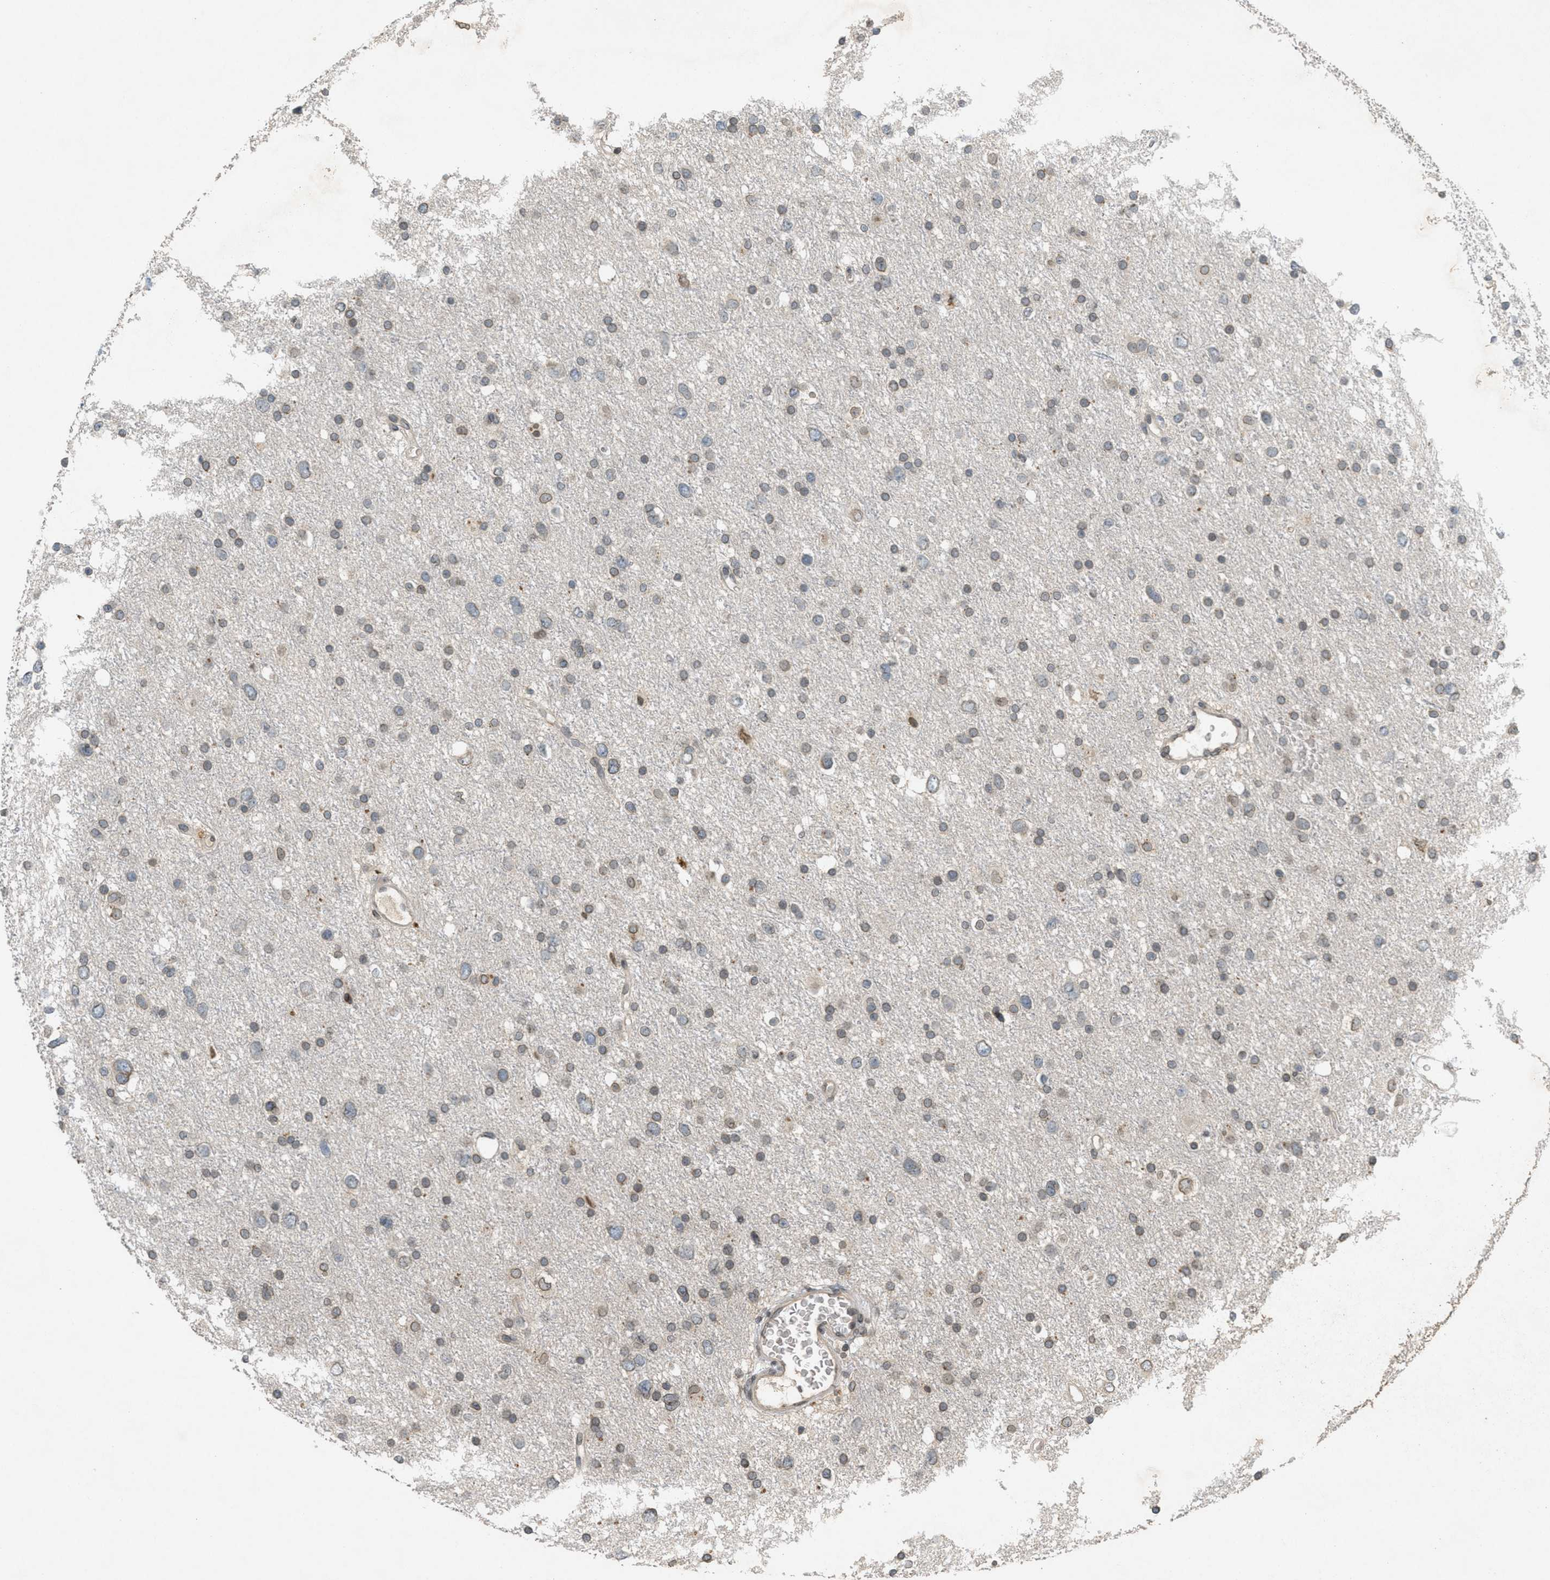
{"staining": {"intensity": "weak", "quantity": ">75%", "location": "cytoplasmic/membranous,nuclear"}, "tissue": "glioma", "cell_type": "Tumor cells", "image_type": "cancer", "snomed": [{"axis": "morphology", "description": "Glioma, malignant, Low grade"}, {"axis": "topography", "description": "Brain"}], "caption": "Weak cytoplasmic/membranous and nuclear expression is identified in about >75% of tumor cells in glioma.", "gene": "ABHD6", "patient": {"sex": "female", "age": 37}}